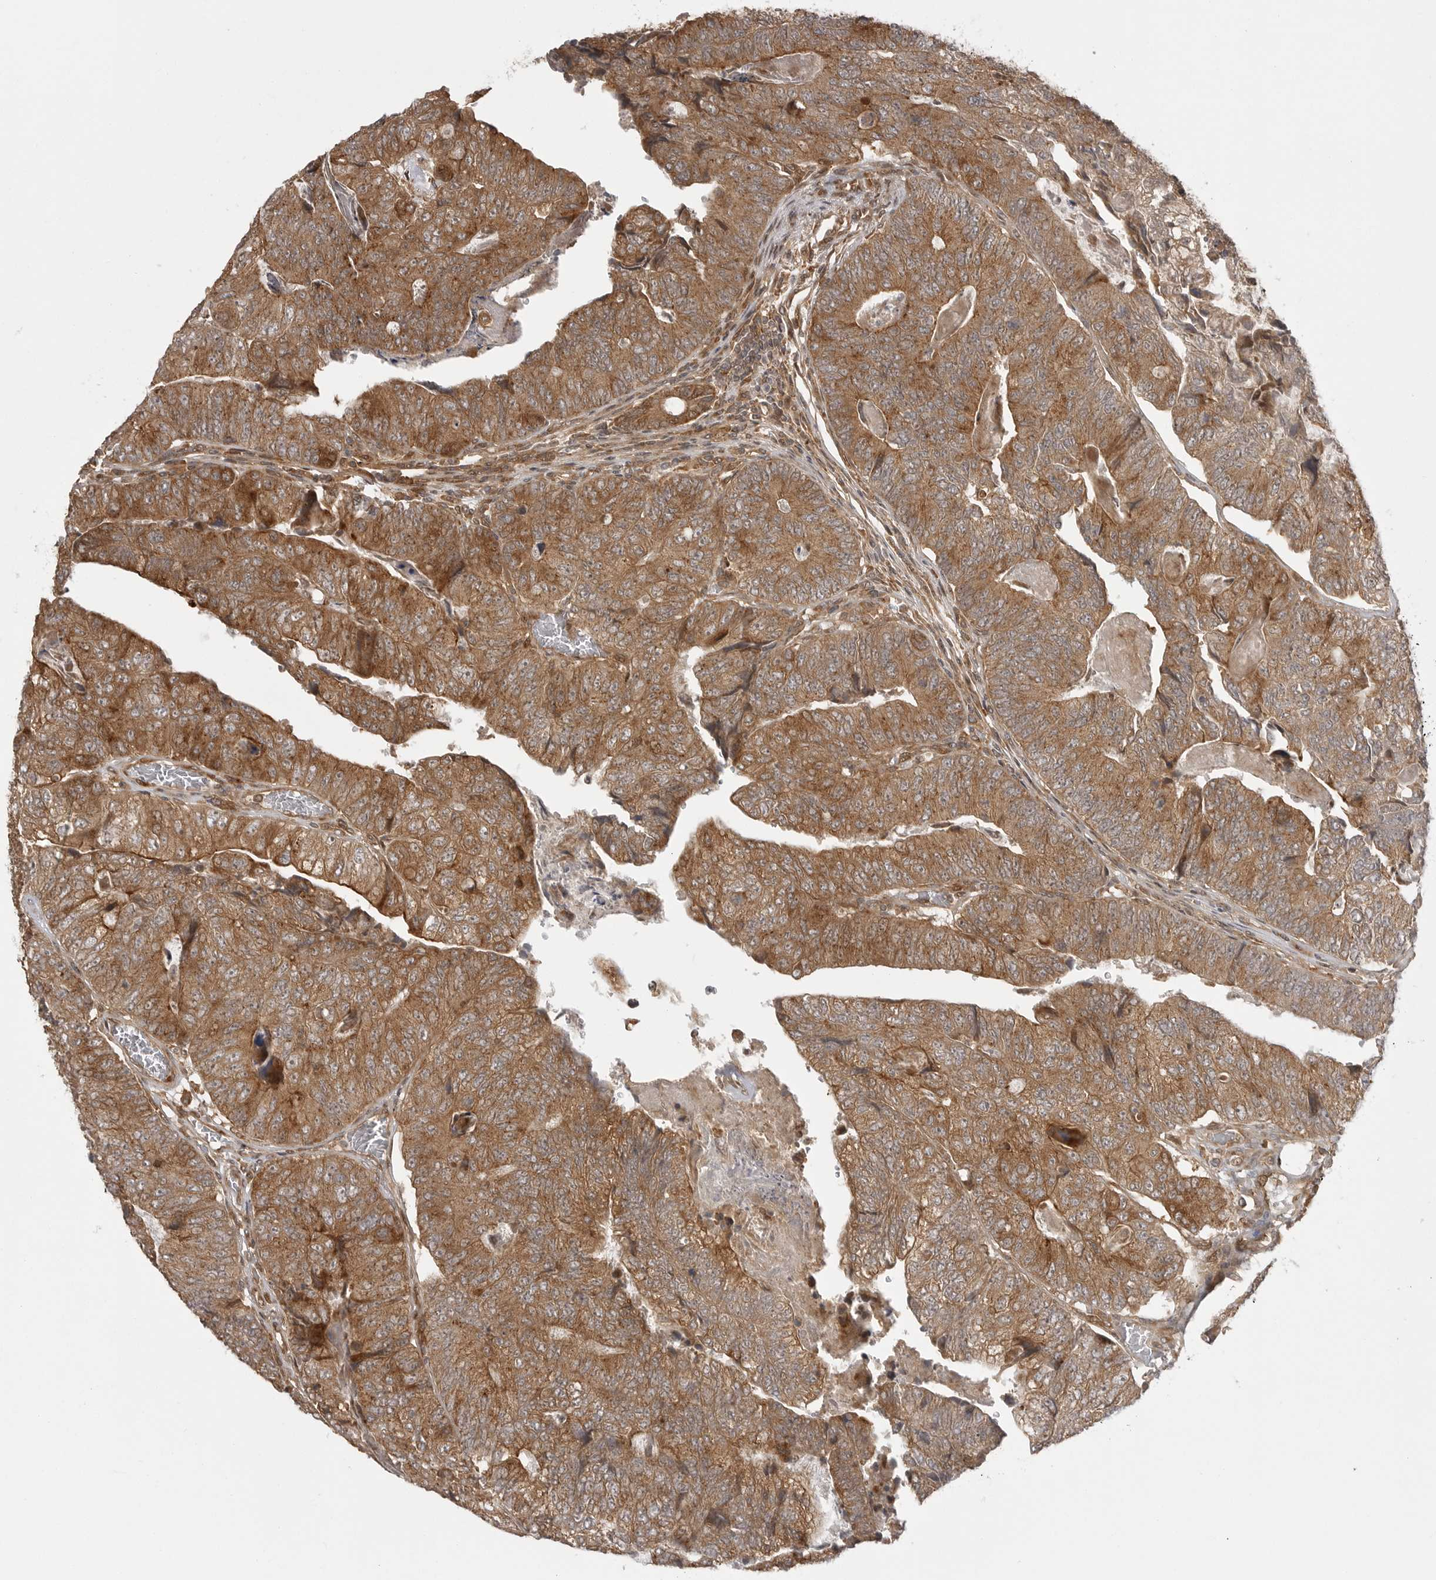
{"staining": {"intensity": "moderate", "quantity": ">75%", "location": "cytoplasmic/membranous"}, "tissue": "colorectal cancer", "cell_type": "Tumor cells", "image_type": "cancer", "snomed": [{"axis": "morphology", "description": "Adenocarcinoma, NOS"}, {"axis": "topography", "description": "Colon"}], "caption": "The micrograph demonstrates a brown stain indicating the presence of a protein in the cytoplasmic/membranous of tumor cells in colorectal cancer.", "gene": "FAT3", "patient": {"sex": "female", "age": 67}}